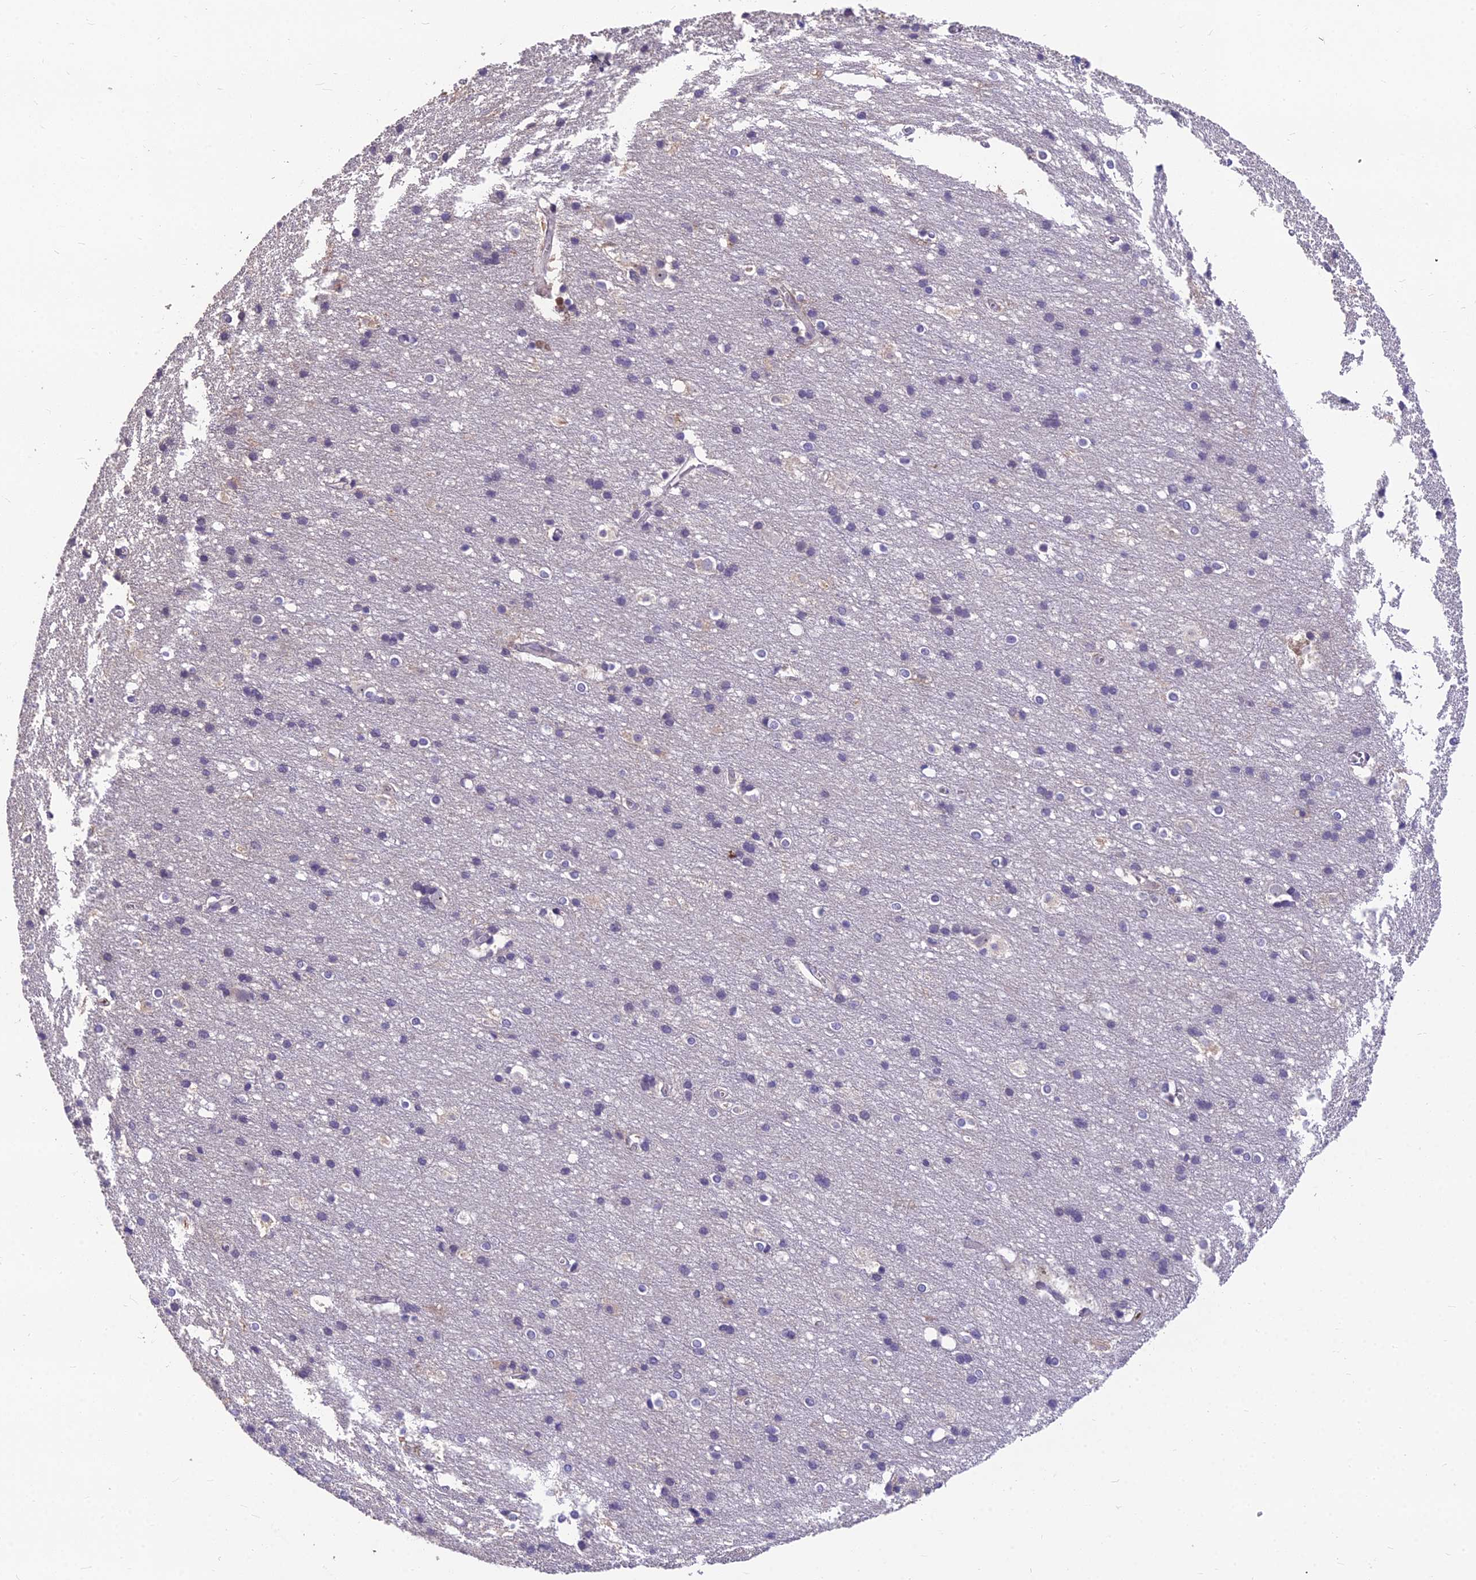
{"staining": {"intensity": "negative", "quantity": "none", "location": "none"}, "tissue": "cerebral cortex", "cell_type": "Endothelial cells", "image_type": "normal", "snomed": [{"axis": "morphology", "description": "Normal tissue, NOS"}, {"axis": "topography", "description": "Cerebral cortex"}], "caption": "Protein analysis of benign cerebral cortex shows no significant expression in endothelial cells. (DAB immunohistochemistry visualized using brightfield microscopy, high magnification).", "gene": "ZNF333", "patient": {"sex": "male", "age": 54}}